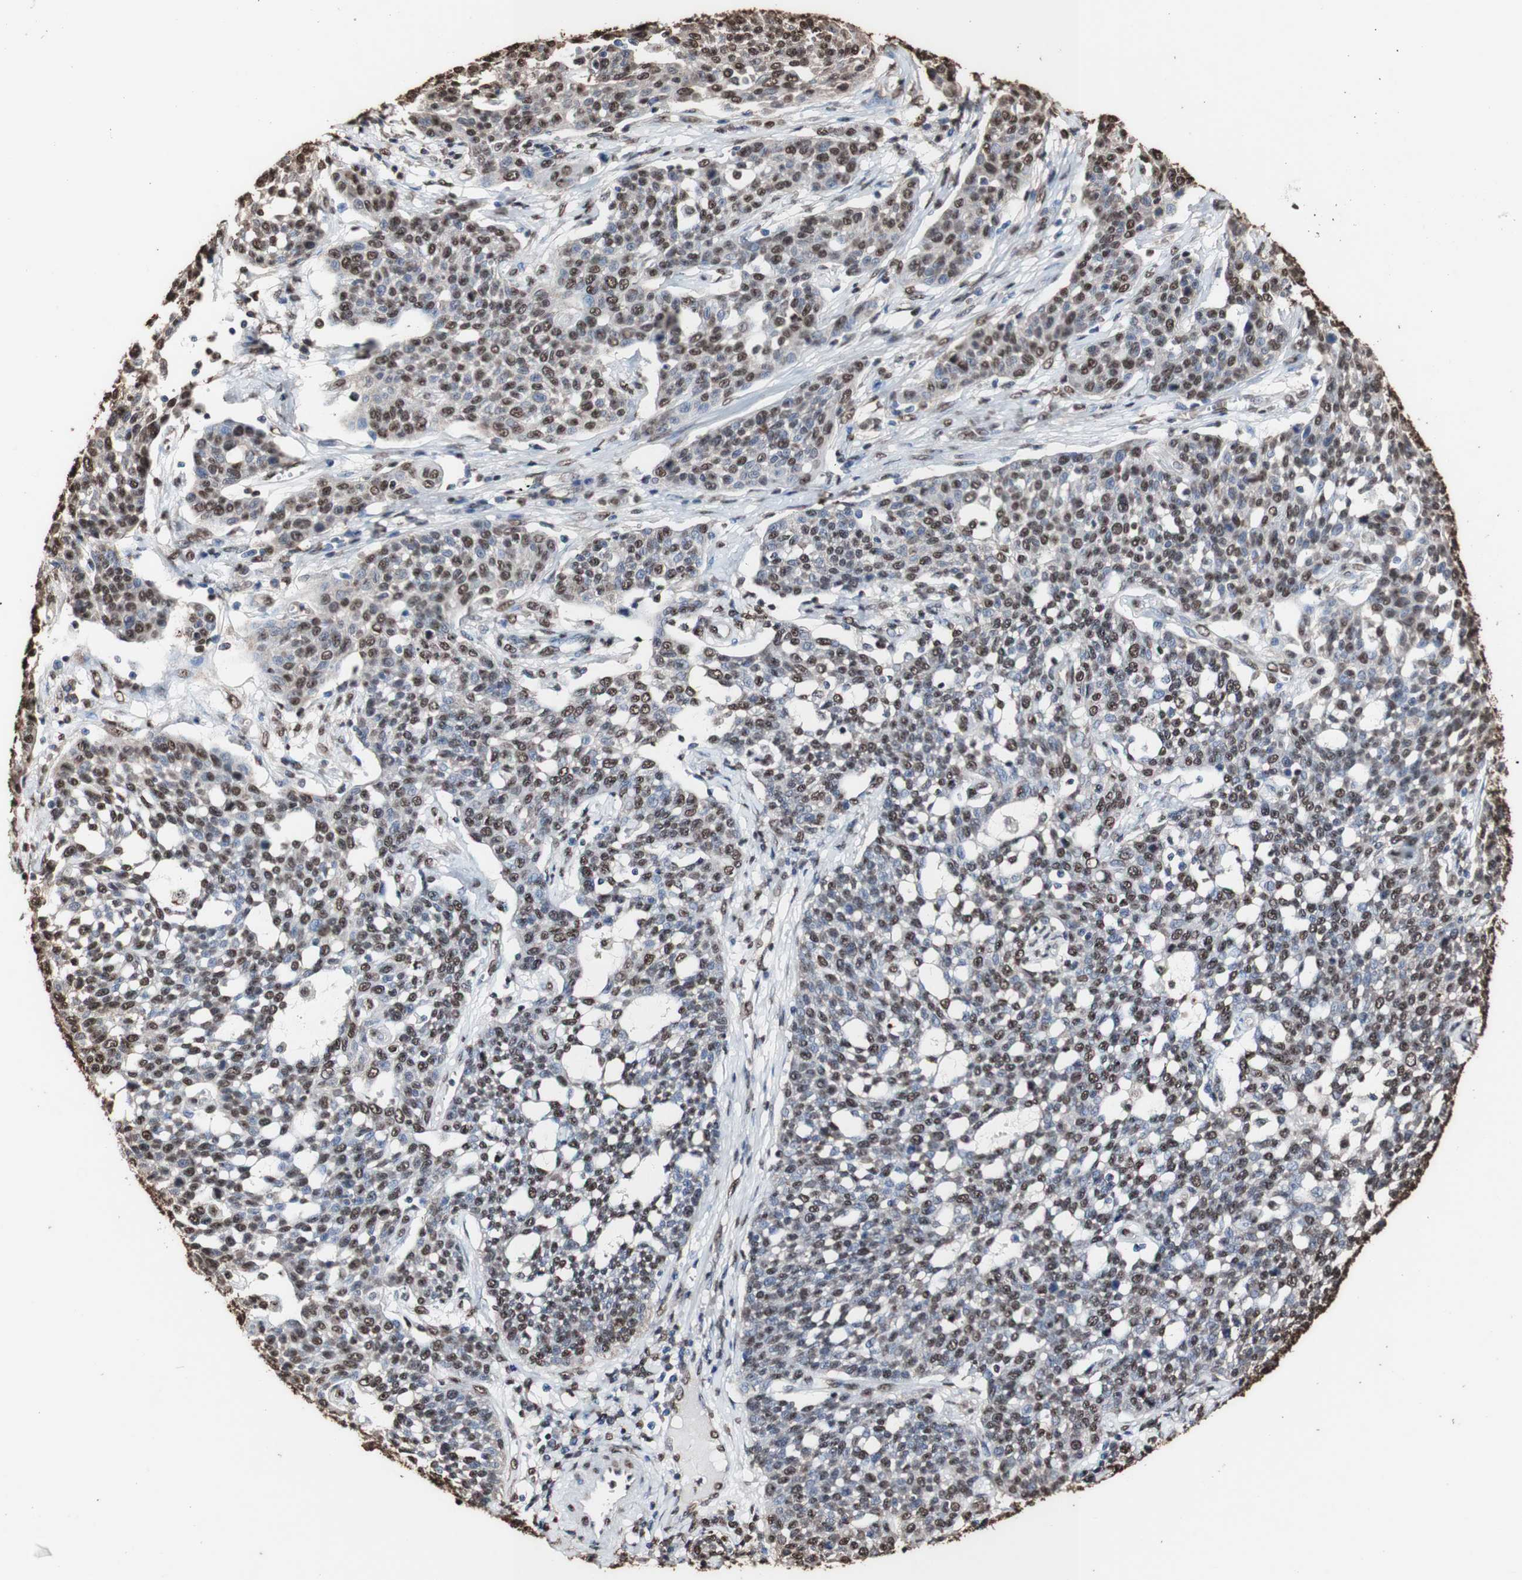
{"staining": {"intensity": "strong", "quantity": "25%-75%", "location": "cytoplasmic/membranous"}, "tissue": "cervical cancer", "cell_type": "Tumor cells", "image_type": "cancer", "snomed": [{"axis": "morphology", "description": "Squamous cell carcinoma, NOS"}, {"axis": "topography", "description": "Cervix"}], "caption": "A histopathology image of human cervical cancer (squamous cell carcinoma) stained for a protein shows strong cytoplasmic/membranous brown staining in tumor cells.", "gene": "PIDD1", "patient": {"sex": "female", "age": 34}}